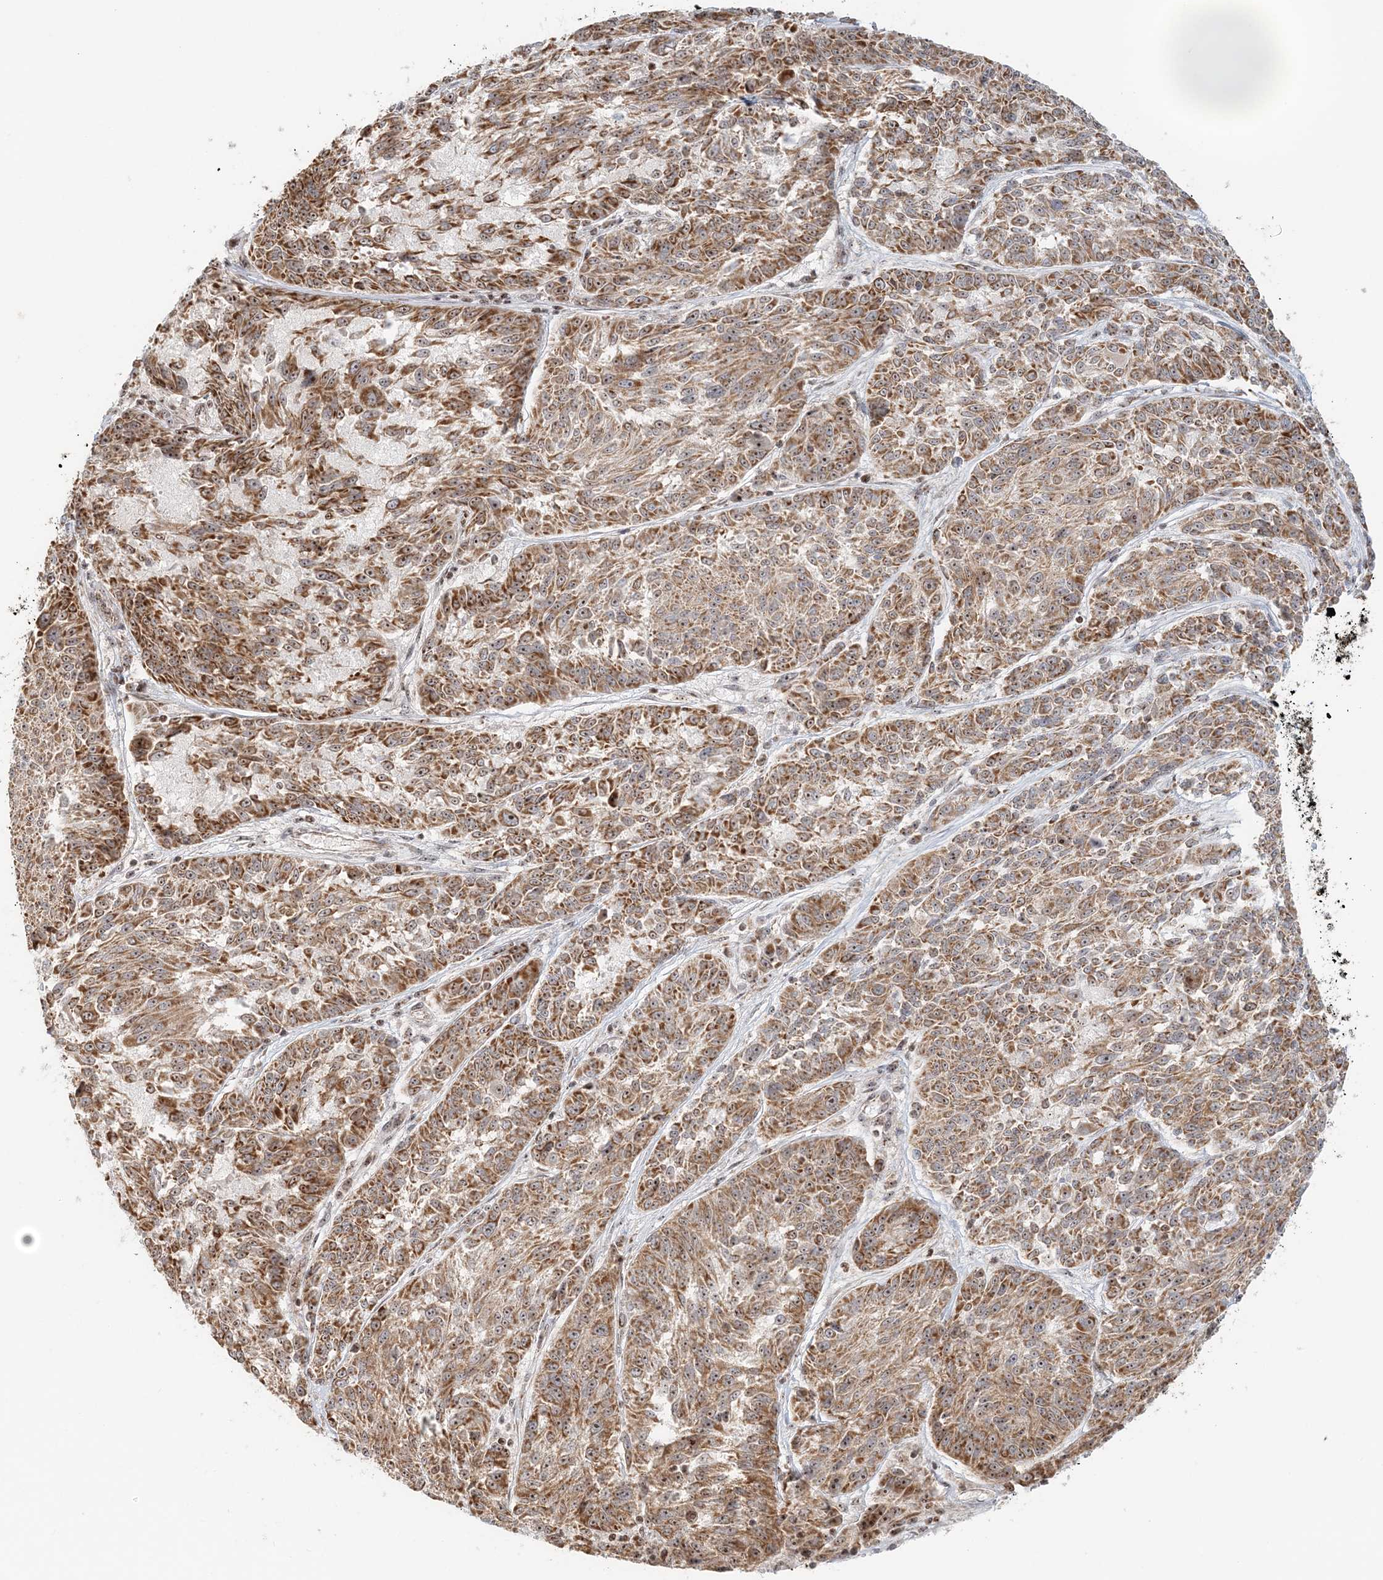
{"staining": {"intensity": "moderate", "quantity": ">75%", "location": "cytoplasmic/membranous,nuclear"}, "tissue": "melanoma", "cell_type": "Tumor cells", "image_type": "cancer", "snomed": [{"axis": "morphology", "description": "Malignant melanoma, NOS"}, {"axis": "topography", "description": "Skin"}], "caption": "Immunohistochemistry (IHC) (DAB (3,3'-diaminobenzidine)) staining of human melanoma reveals moderate cytoplasmic/membranous and nuclear protein expression in approximately >75% of tumor cells. The staining was performed using DAB (3,3'-diaminobenzidine) to visualize the protein expression in brown, while the nuclei were stained in blue with hematoxylin (Magnification: 20x).", "gene": "UBE2F", "patient": {"sex": "male", "age": 53}}